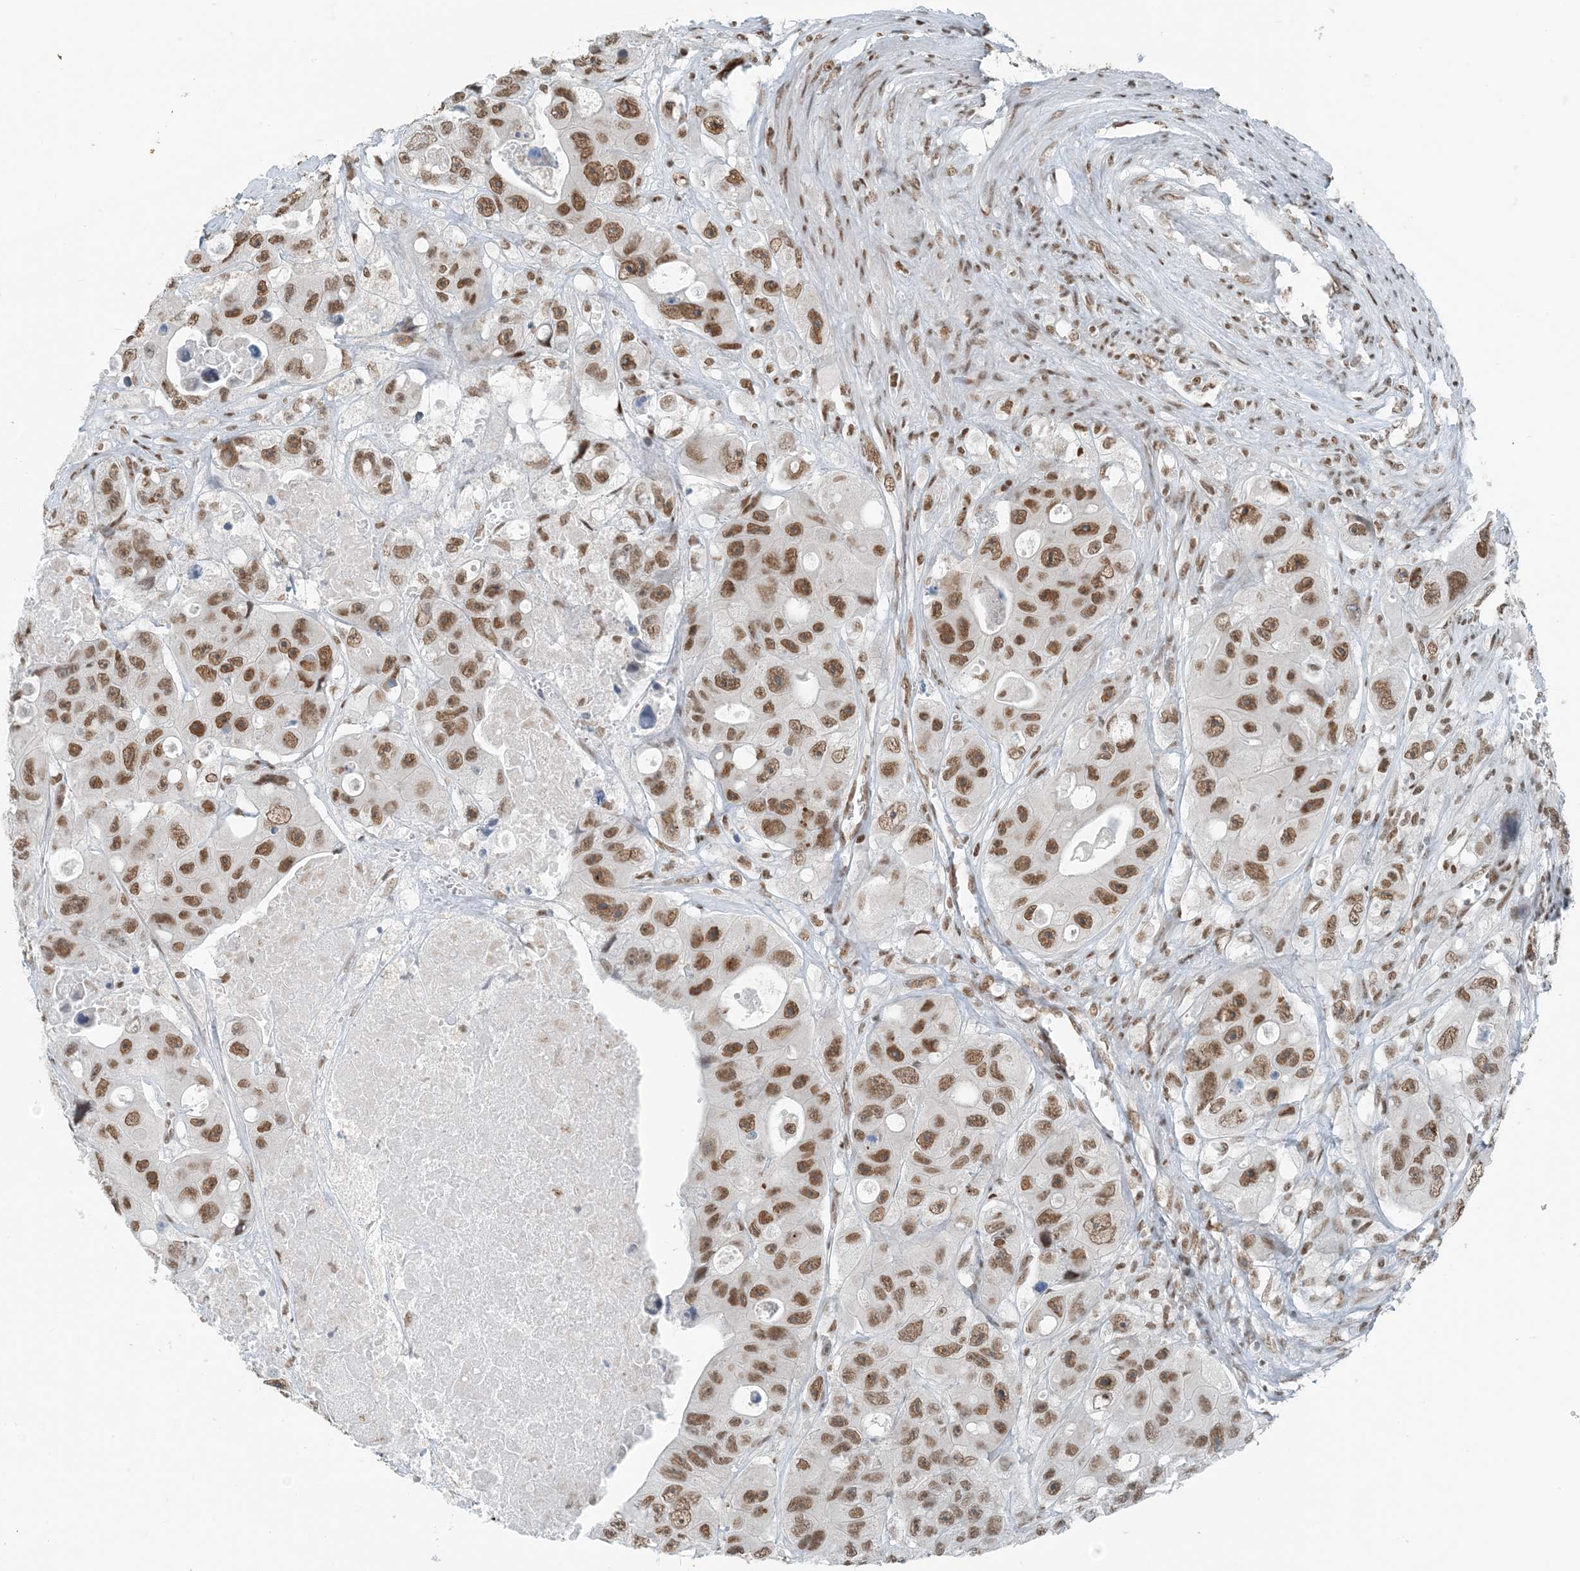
{"staining": {"intensity": "moderate", "quantity": ">75%", "location": "nuclear"}, "tissue": "colorectal cancer", "cell_type": "Tumor cells", "image_type": "cancer", "snomed": [{"axis": "morphology", "description": "Adenocarcinoma, NOS"}, {"axis": "topography", "description": "Colon"}], "caption": "Immunohistochemistry (IHC) of colorectal adenocarcinoma demonstrates medium levels of moderate nuclear staining in approximately >75% of tumor cells.", "gene": "ZNF500", "patient": {"sex": "female", "age": 46}}